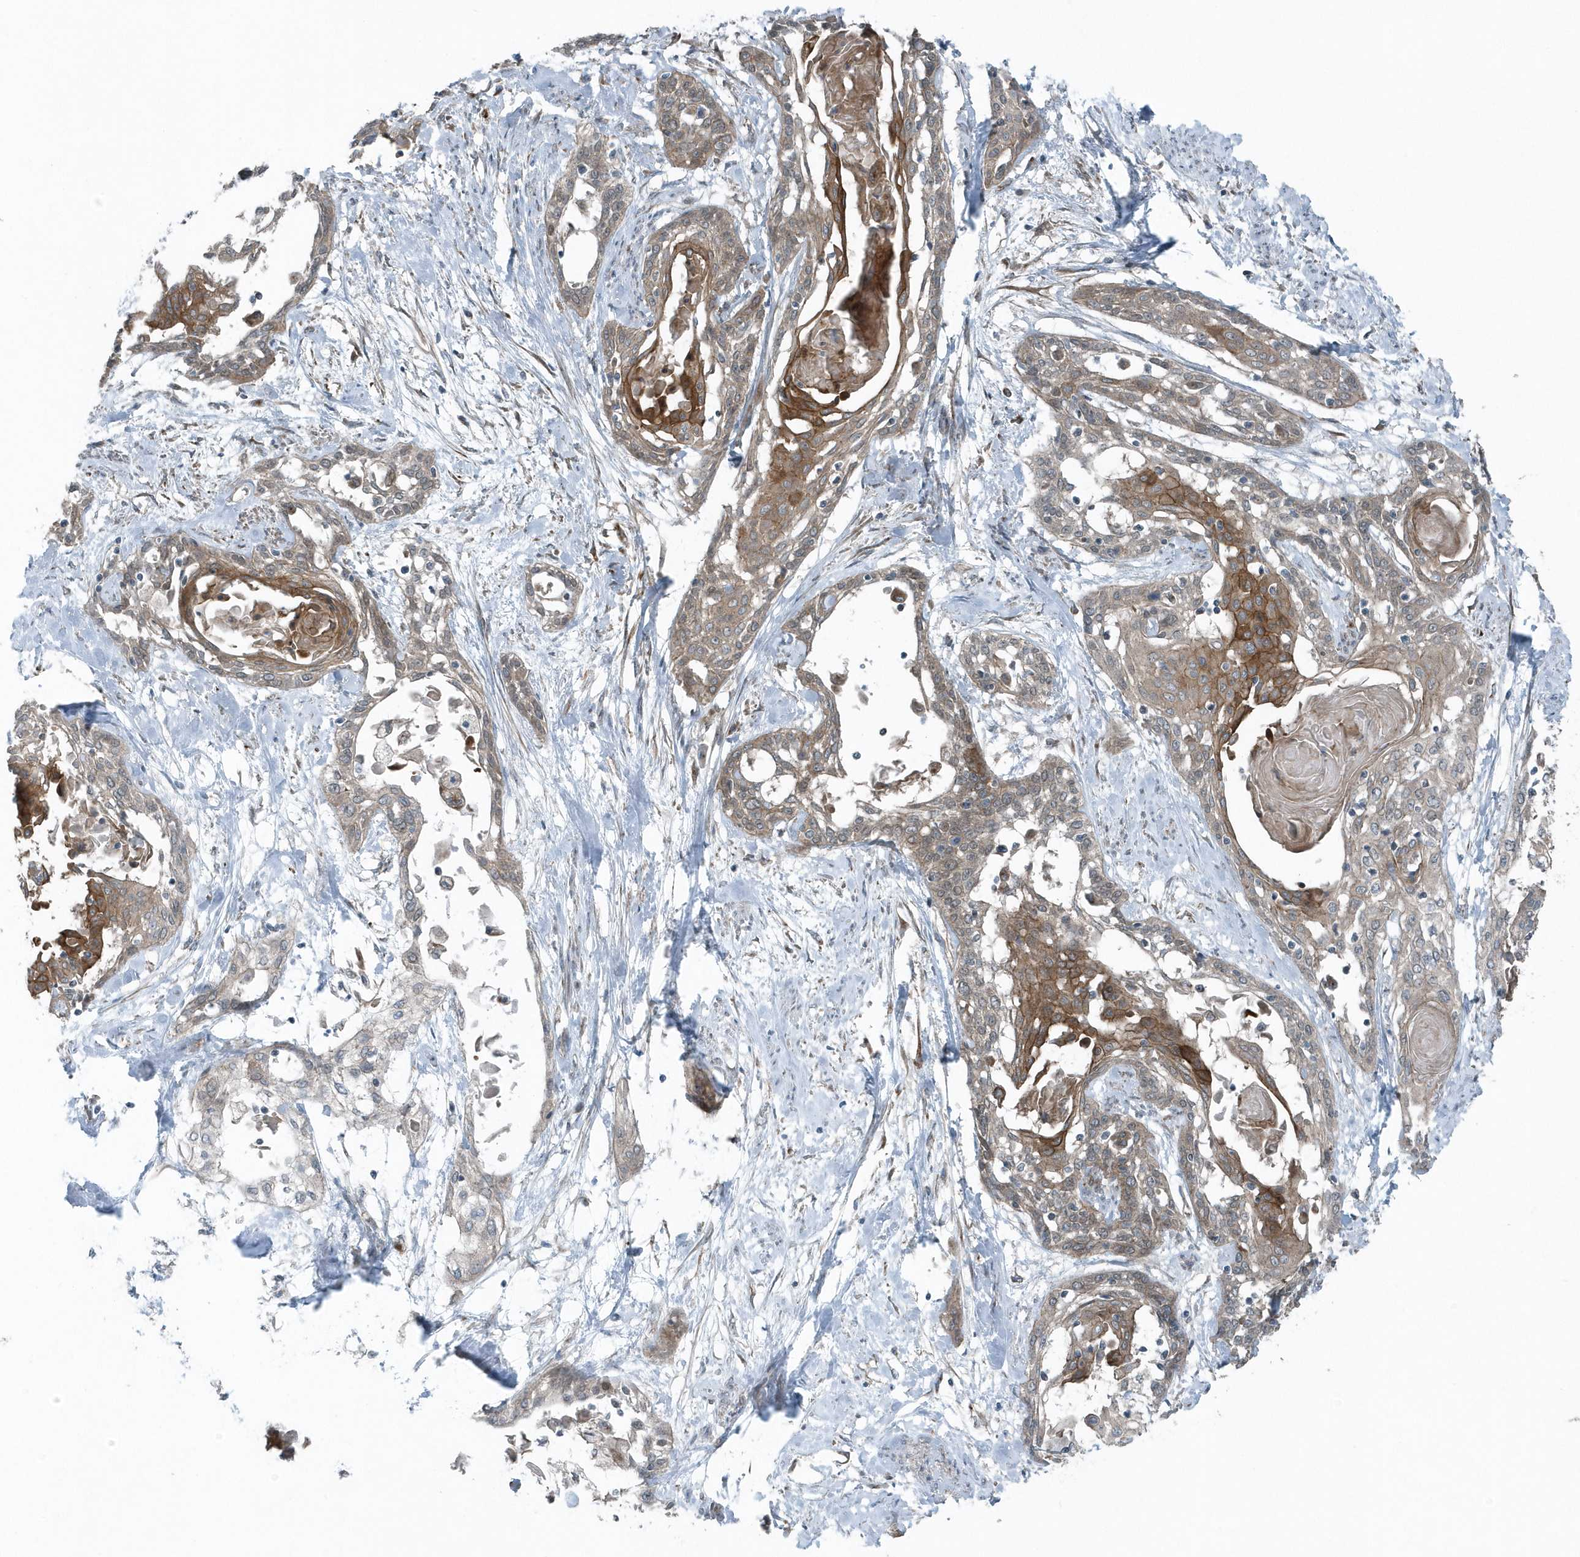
{"staining": {"intensity": "moderate", "quantity": "25%-75%", "location": "cytoplasmic/membranous"}, "tissue": "cervical cancer", "cell_type": "Tumor cells", "image_type": "cancer", "snomed": [{"axis": "morphology", "description": "Squamous cell carcinoma, NOS"}, {"axis": "topography", "description": "Cervix"}], "caption": "Immunohistochemical staining of human cervical cancer (squamous cell carcinoma) exhibits moderate cytoplasmic/membranous protein staining in about 25%-75% of tumor cells. Nuclei are stained in blue.", "gene": "GCC2", "patient": {"sex": "female", "age": 57}}